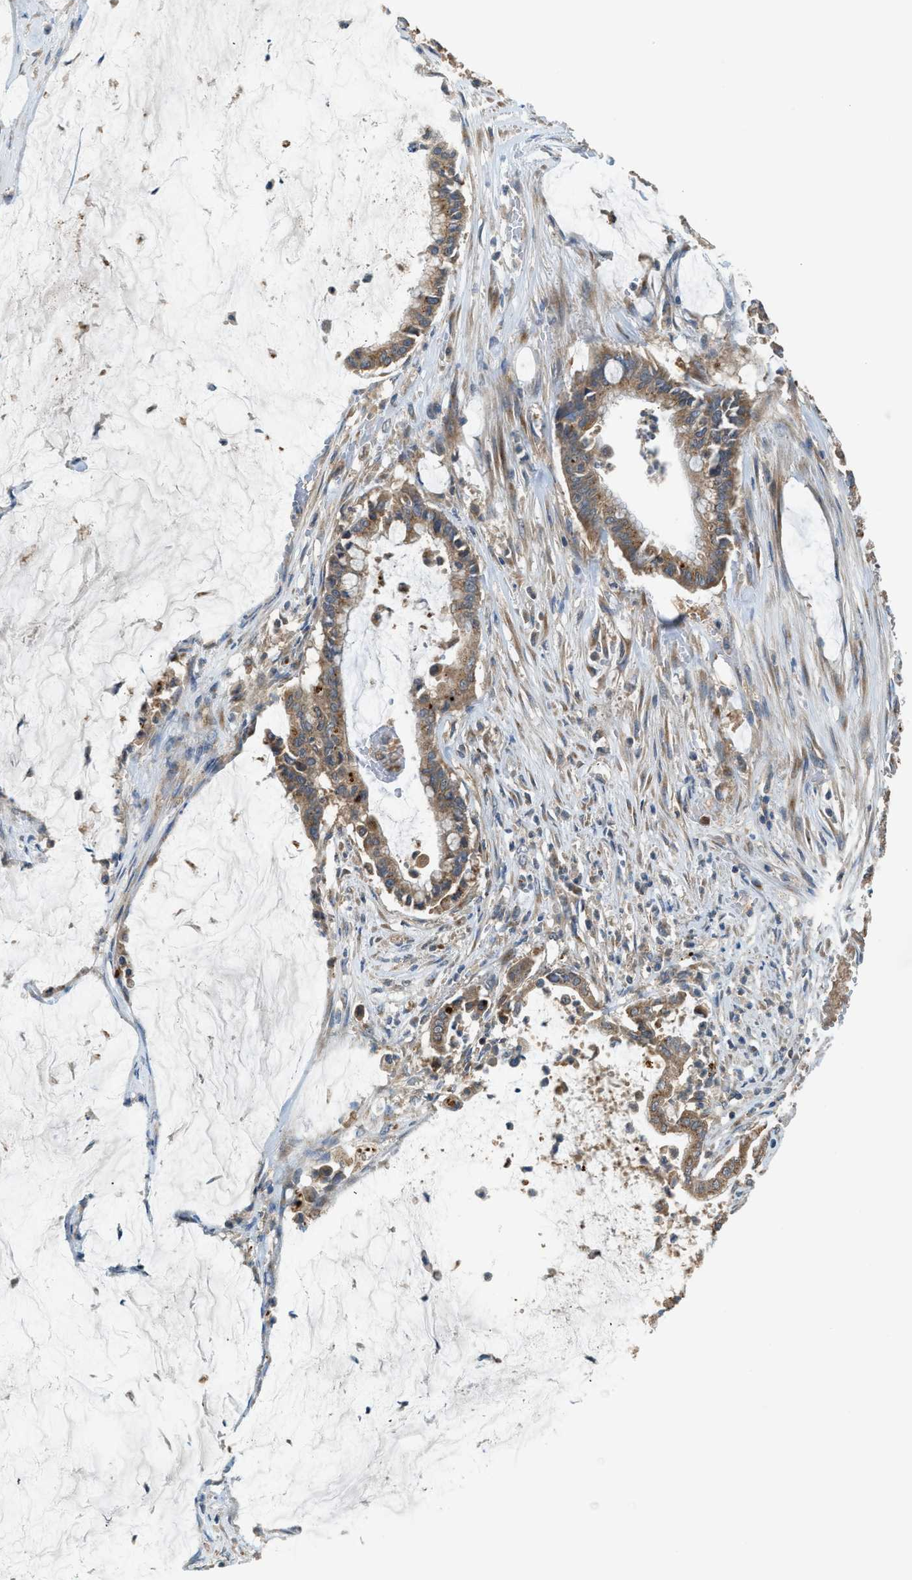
{"staining": {"intensity": "moderate", "quantity": ">75%", "location": "cytoplasmic/membranous"}, "tissue": "pancreatic cancer", "cell_type": "Tumor cells", "image_type": "cancer", "snomed": [{"axis": "morphology", "description": "Adenocarcinoma, NOS"}, {"axis": "topography", "description": "Pancreas"}], "caption": "Protein expression analysis of pancreatic cancer reveals moderate cytoplasmic/membranous expression in approximately >75% of tumor cells.", "gene": "STARD3", "patient": {"sex": "male", "age": 41}}